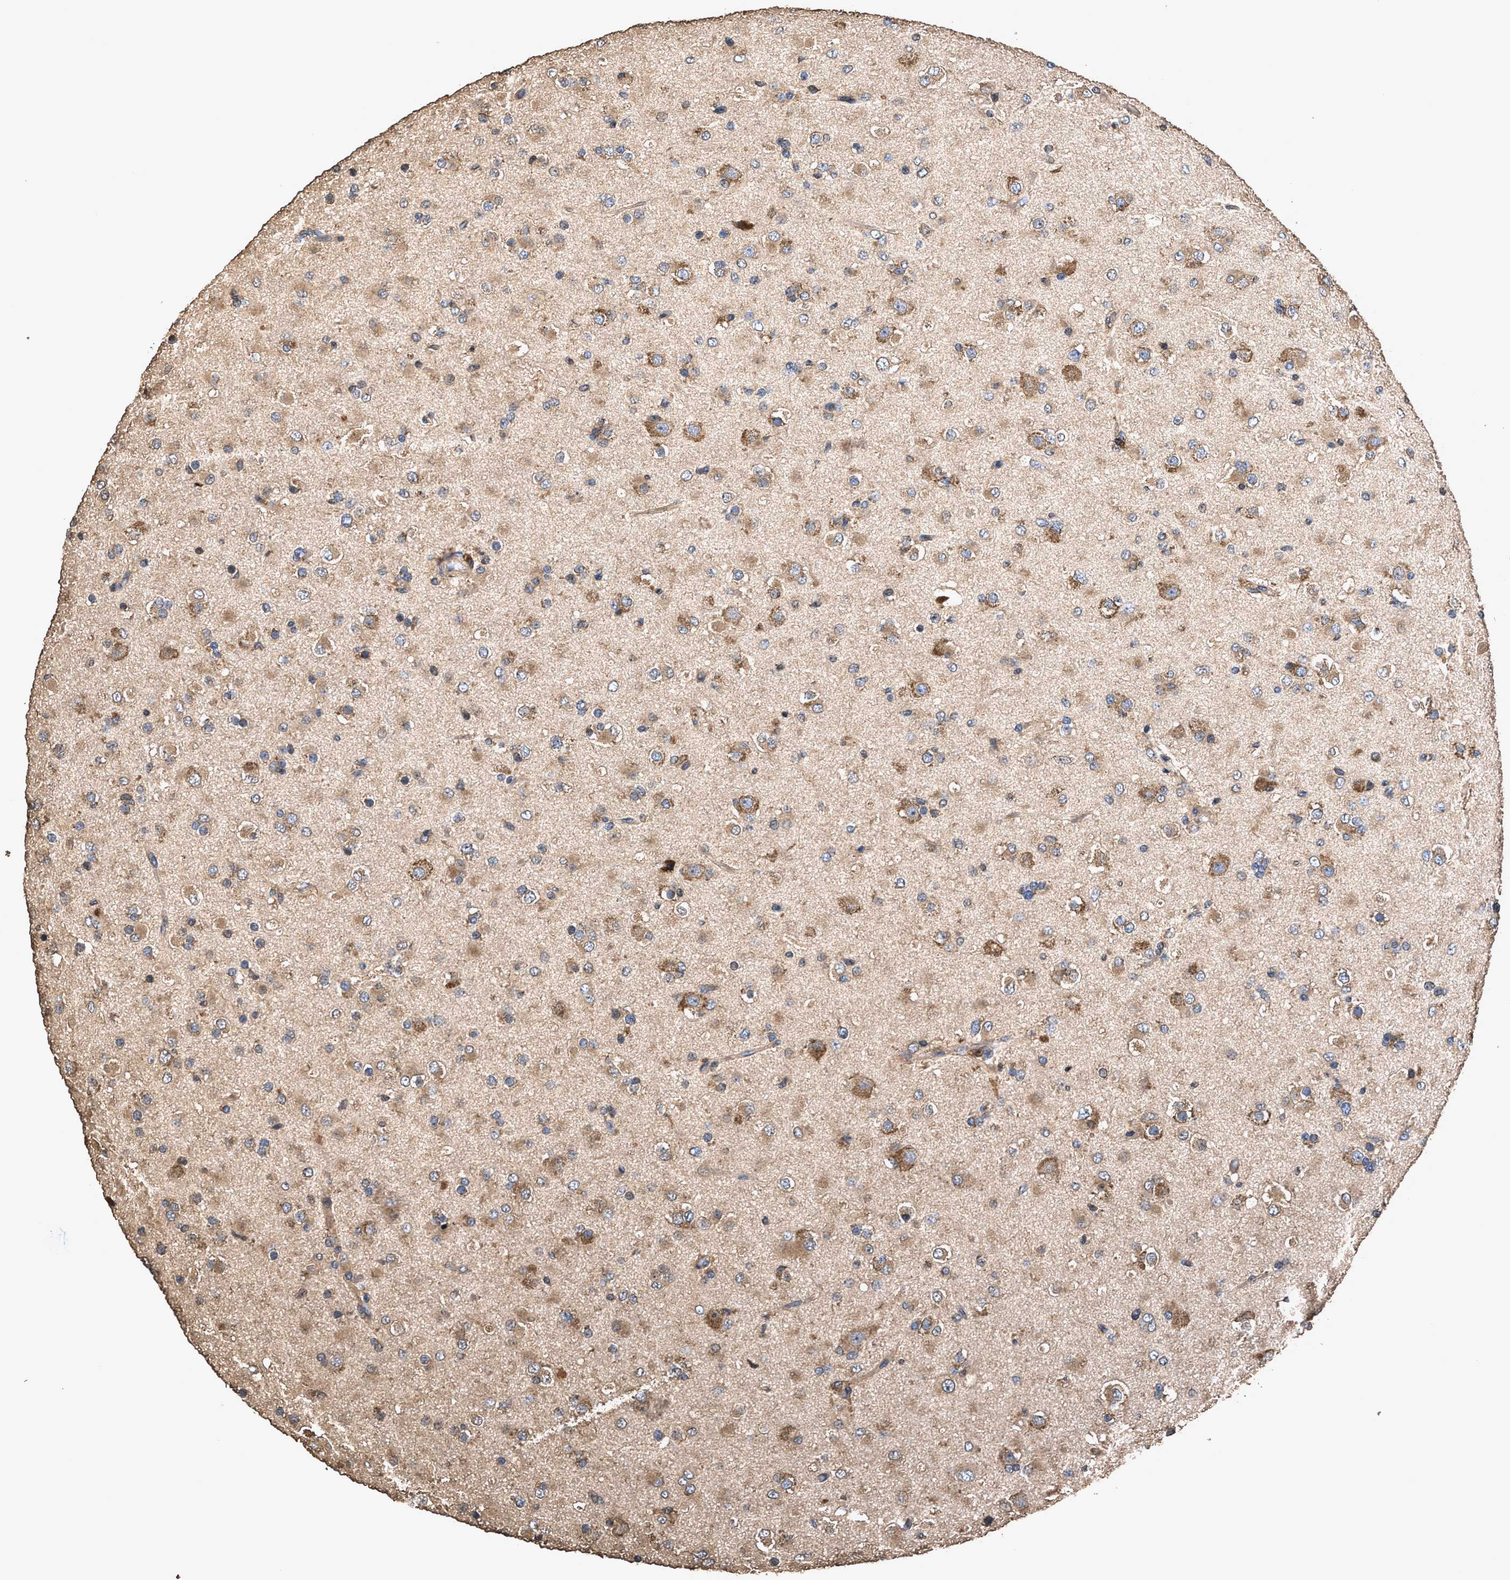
{"staining": {"intensity": "moderate", "quantity": "25%-75%", "location": "cytoplasmic/membranous"}, "tissue": "glioma", "cell_type": "Tumor cells", "image_type": "cancer", "snomed": [{"axis": "morphology", "description": "Glioma, malignant, Low grade"}, {"axis": "topography", "description": "Brain"}], "caption": "A photomicrograph of glioma stained for a protein shows moderate cytoplasmic/membranous brown staining in tumor cells.", "gene": "ZMYND19", "patient": {"sex": "male", "age": 65}}